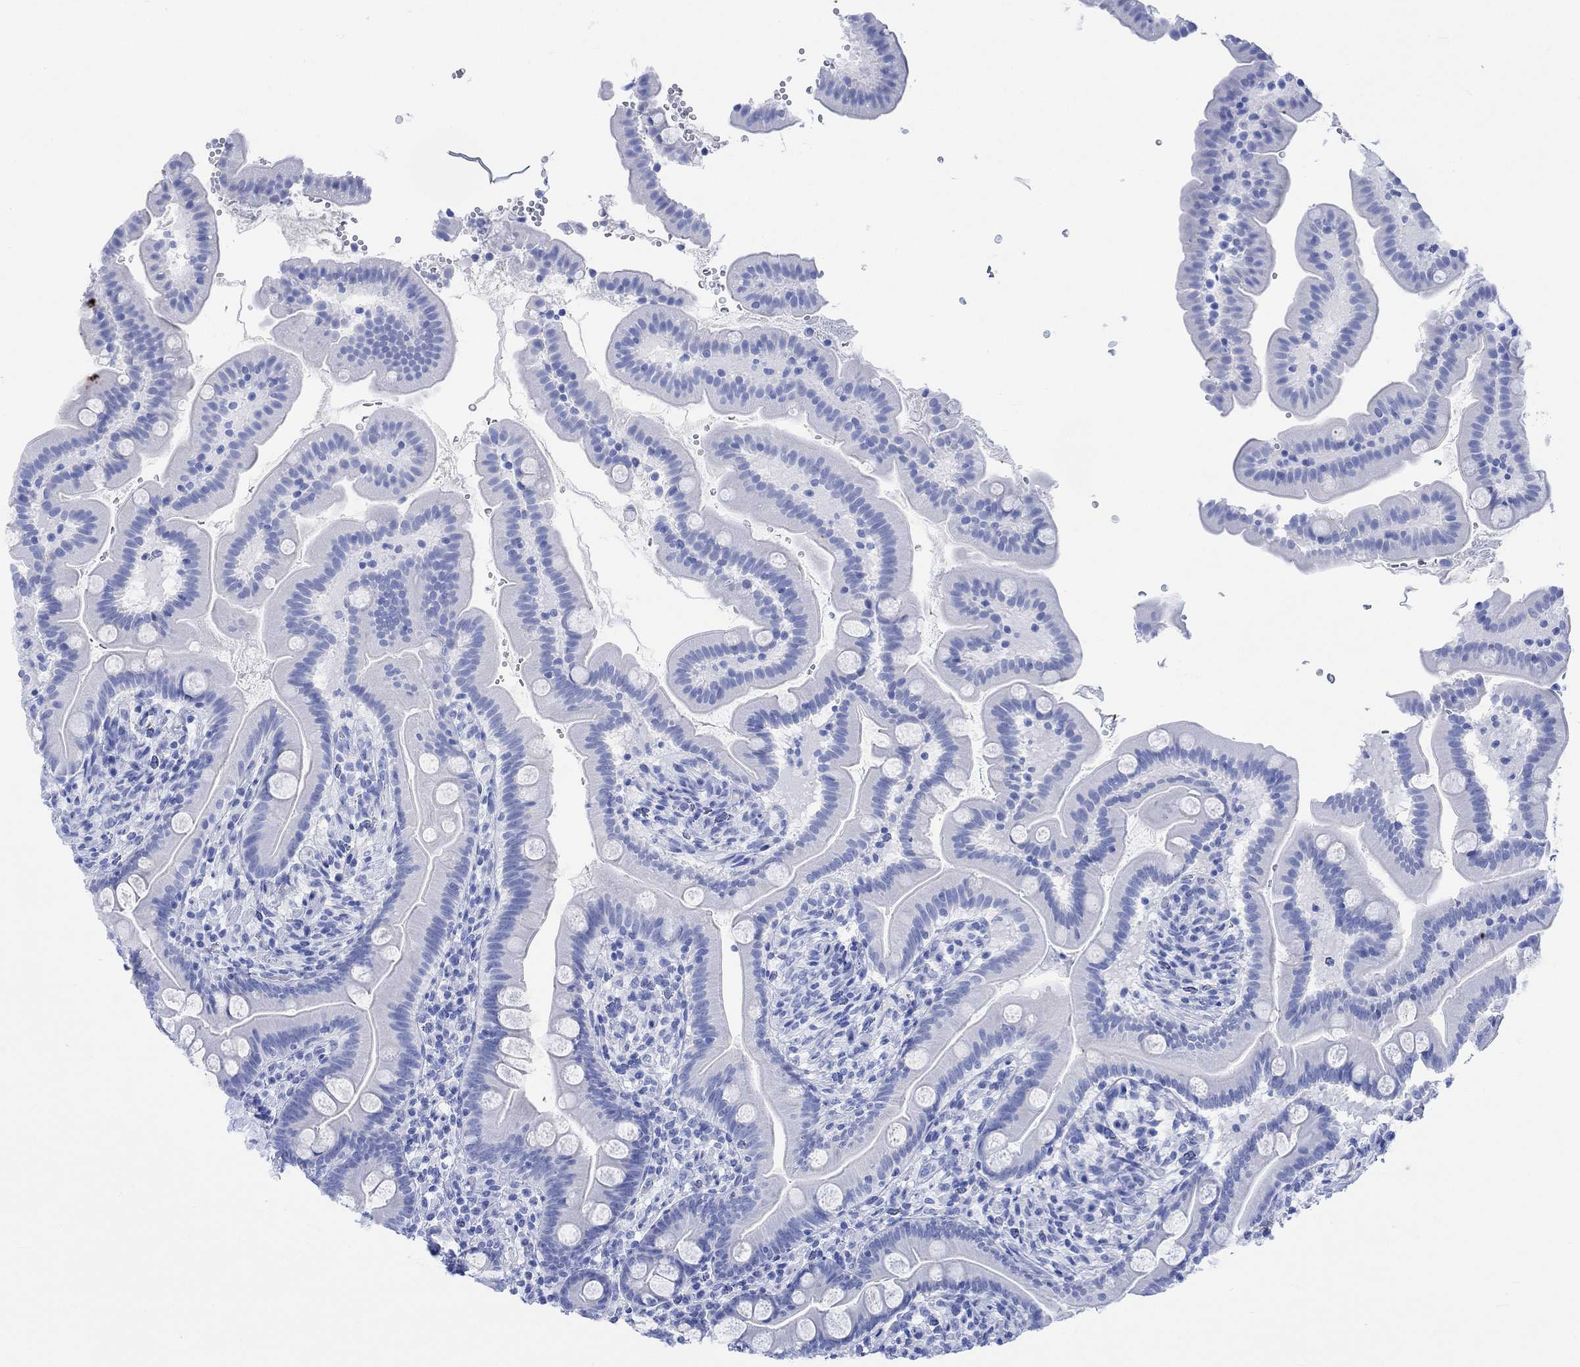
{"staining": {"intensity": "negative", "quantity": "none", "location": "none"}, "tissue": "small intestine", "cell_type": "Glandular cells", "image_type": "normal", "snomed": [{"axis": "morphology", "description": "Normal tissue, NOS"}, {"axis": "topography", "description": "Small intestine"}], "caption": "Immunohistochemistry image of normal small intestine: small intestine stained with DAB shows no significant protein positivity in glandular cells. (DAB IHC, high magnification).", "gene": "CELF4", "patient": {"sex": "female", "age": 44}}